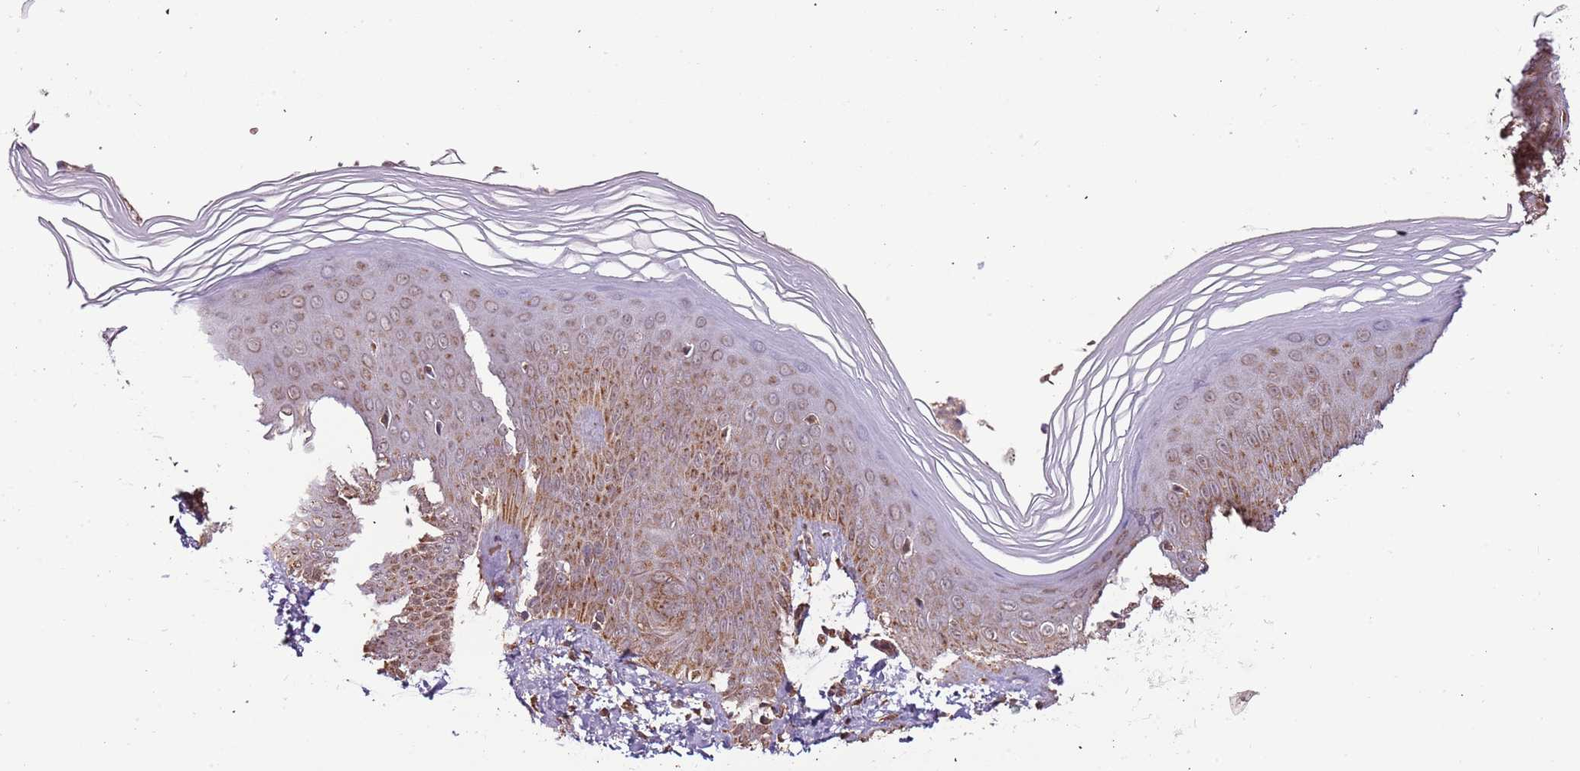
{"staining": {"intensity": "moderate", "quantity": "25%-75%", "location": "cytoplasmic/membranous,nuclear"}, "tissue": "skin", "cell_type": "Epidermal cells", "image_type": "normal", "snomed": [{"axis": "morphology", "description": "Normal tissue, NOS"}, {"axis": "morphology", "description": "Inflammation, NOS"}, {"axis": "topography", "description": "Soft tissue"}, {"axis": "topography", "description": "Anal"}], "caption": "About 25%-75% of epidermal cells in benign skin display moderate cytoplasmic/membranous,nuclear protein expression as visualized by brown immunohistochemical staining.", "gene": "IL17RD", "patient": {"sex": "female", "age": 15}}